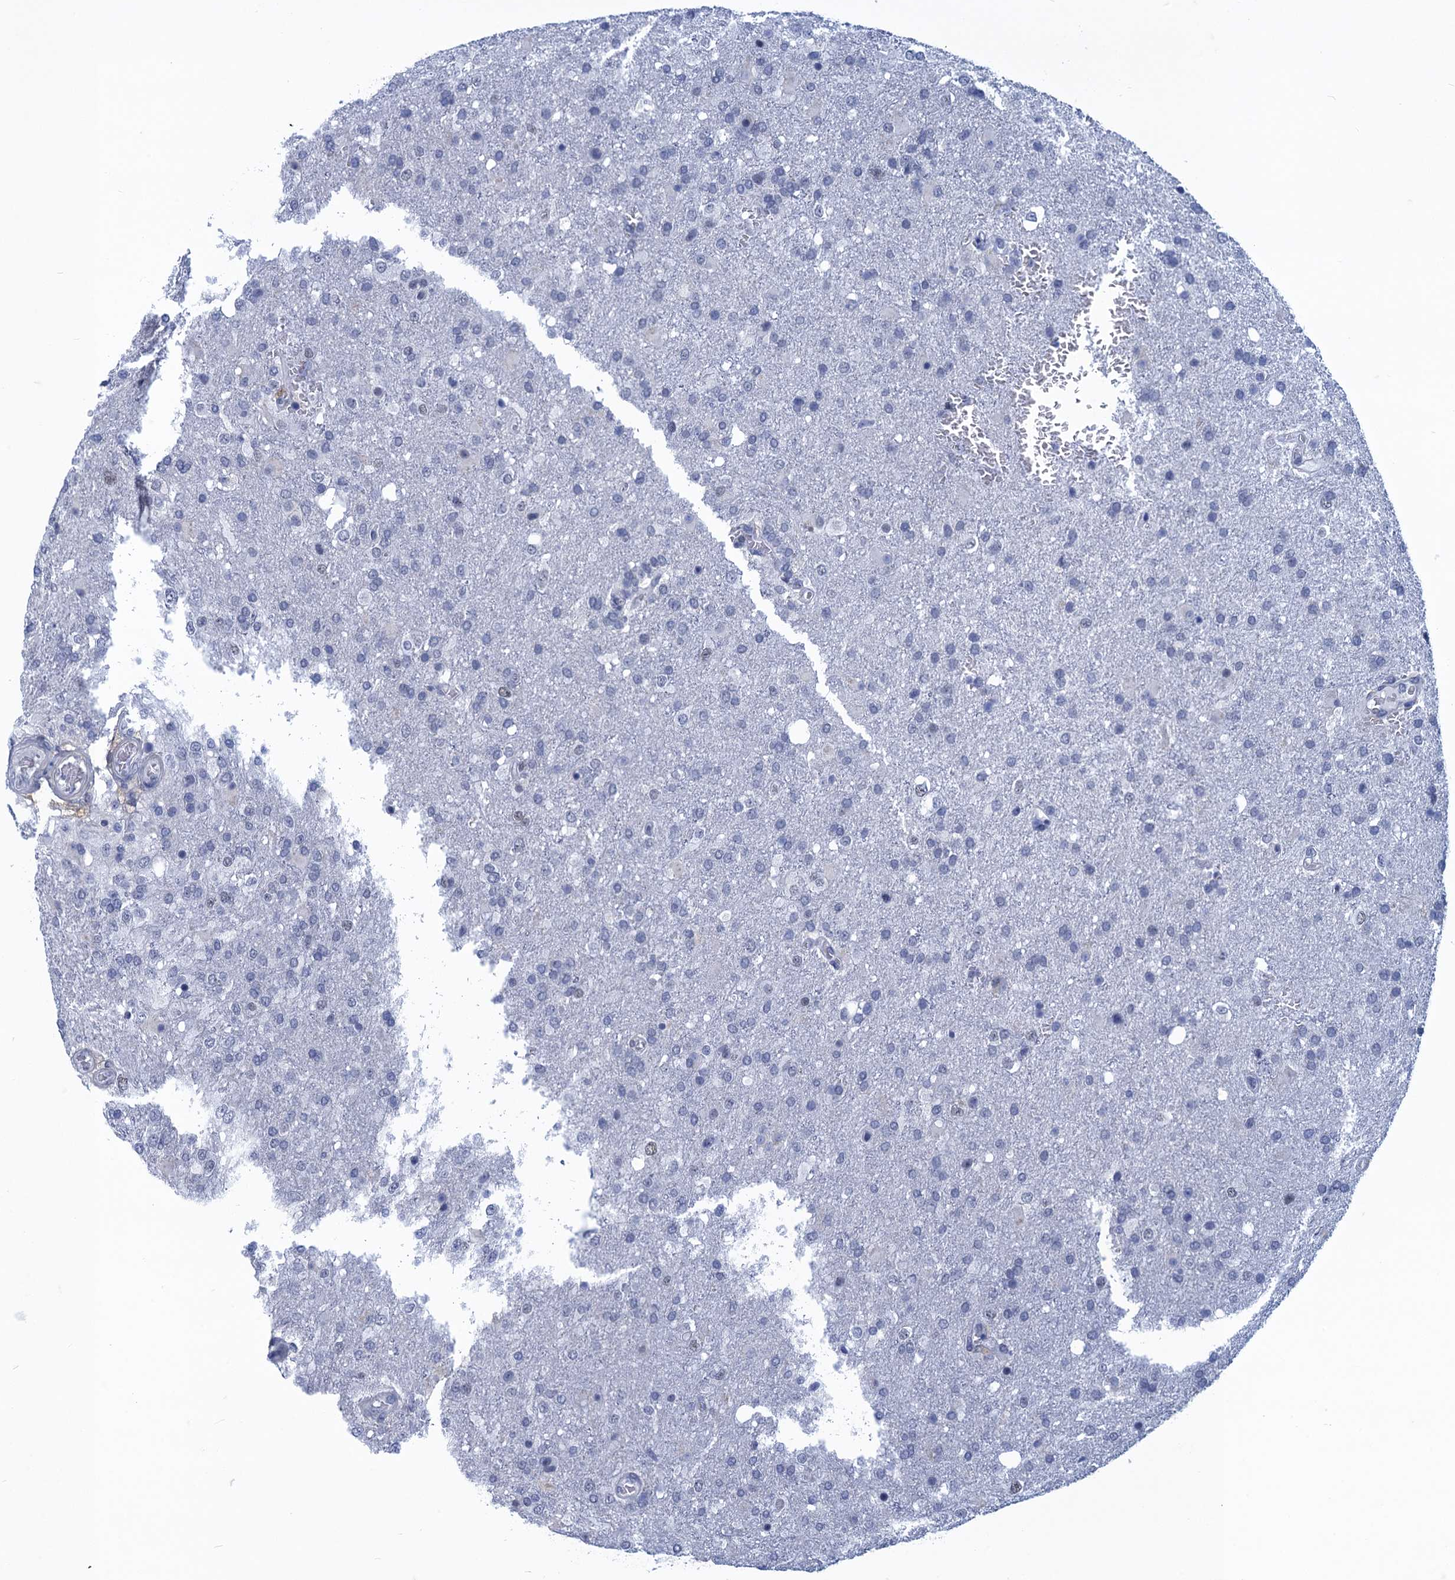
{"staining": {"intensity": "negative", "quantity": "none", "location": "none"}, "tissue": "glioma", "cell_type": "Tumor cells", "image_type": "cancer", "snomed": [{"axis": "morphology", "description": "Glioma, malignant, High grade"}, {"axis": "topography", "description": "Brain"}], "caption": "The immunohistochemistry photomicrograph has no significant staining in tumor cells of malignant glioma (high-grade) tissue.", "gene": "GINS3", "patient": {"sex": "female", "age": 74}}